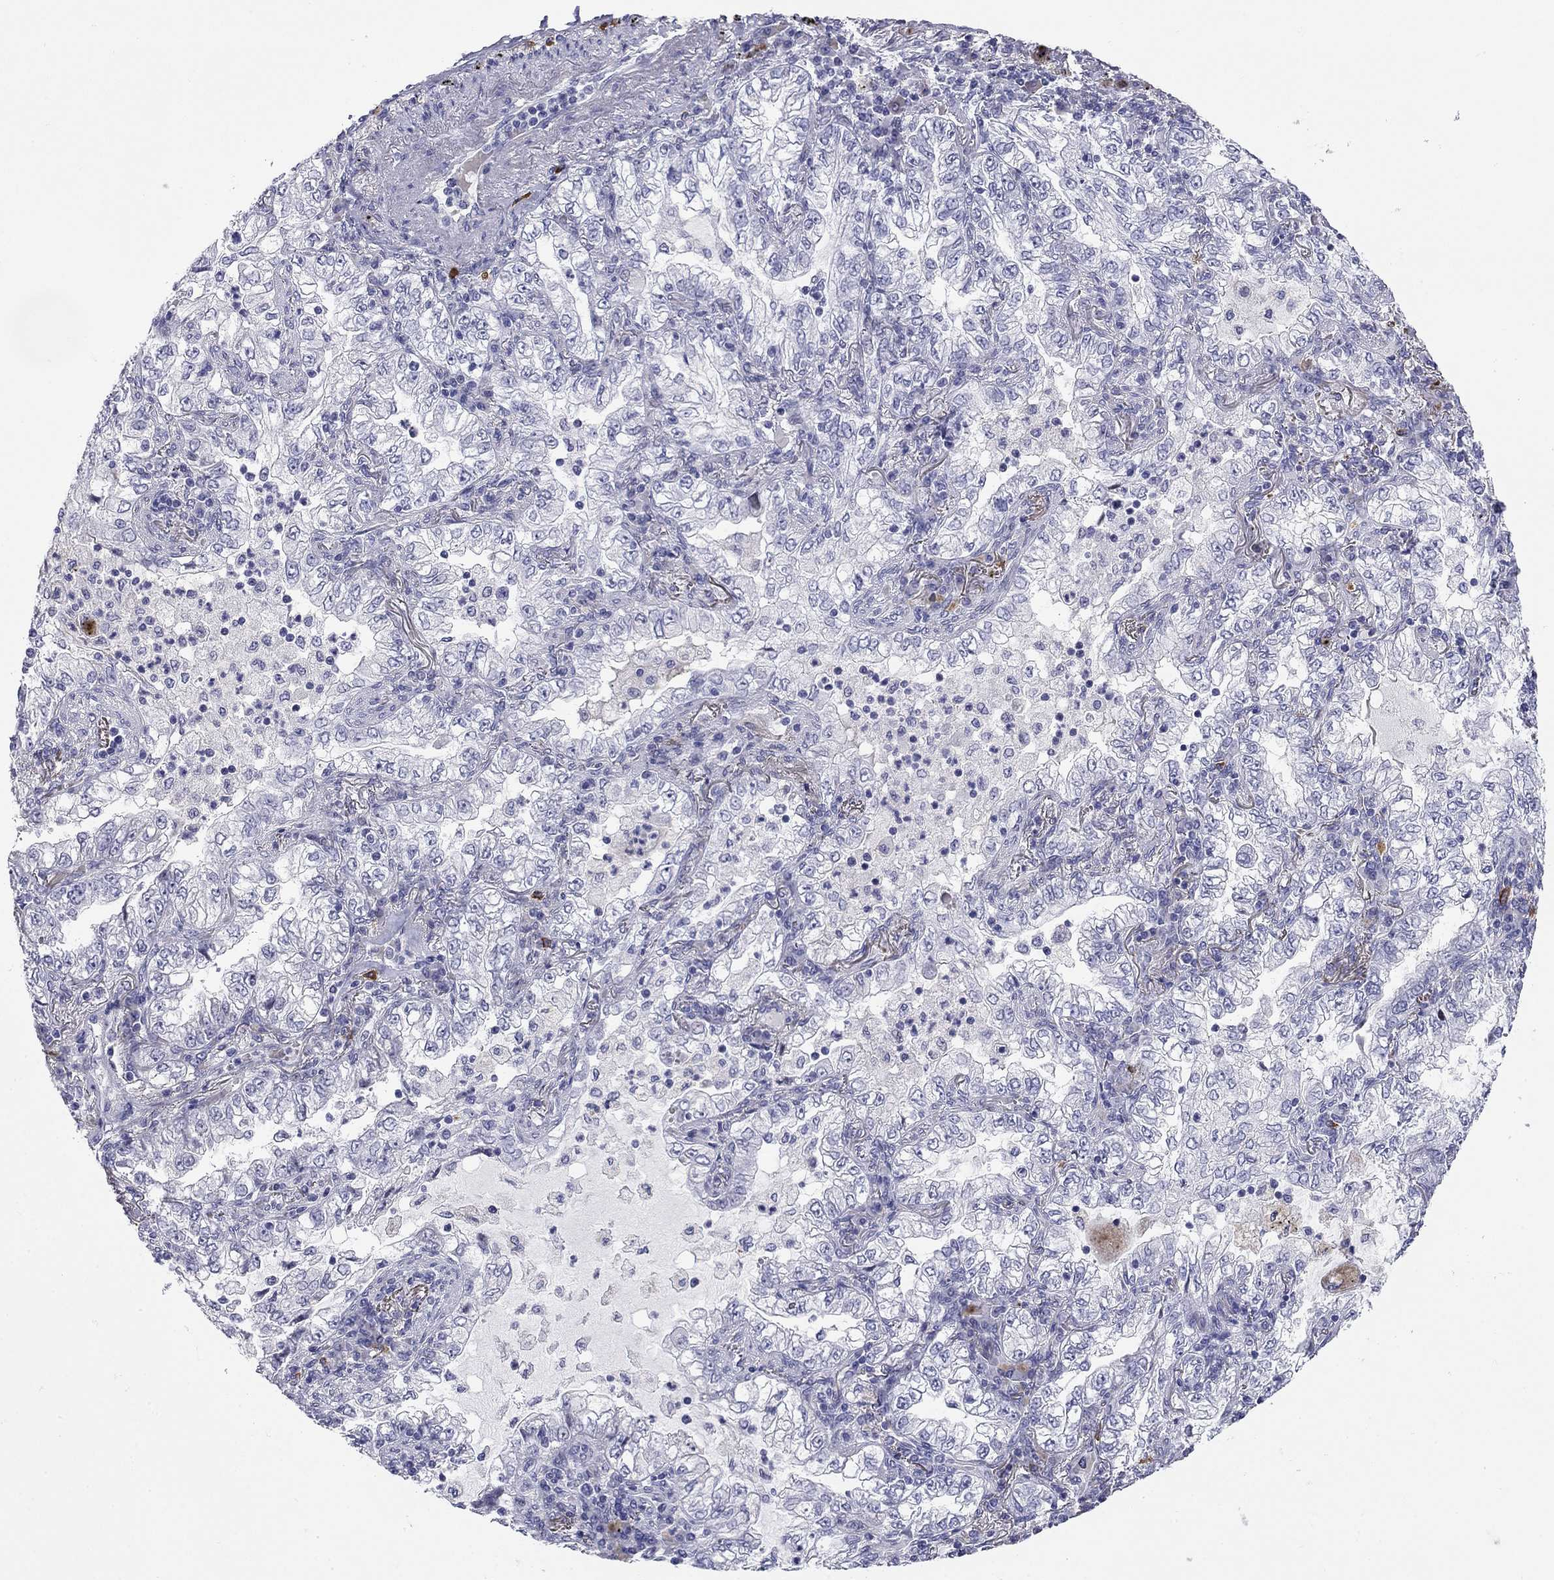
{"staining": {"intensity": "negative", "quantity": "none", "location": "none"}, "tissue": "lung cancer", "cell_type": "Tumor cells", "image_type": "cancer", "snomed": [{"axis": "morphology", "description": "Adenocarcinoma, NOS"}, {"axis": "topography", "description": "Lung"}], "caption": "A micrograph of lung cancer (adenocarcinoma) stained for a protein displays no brown staining in tumor cells.", "gene": "C8orf88", "patient": {"sex": "female", "age": 73}}